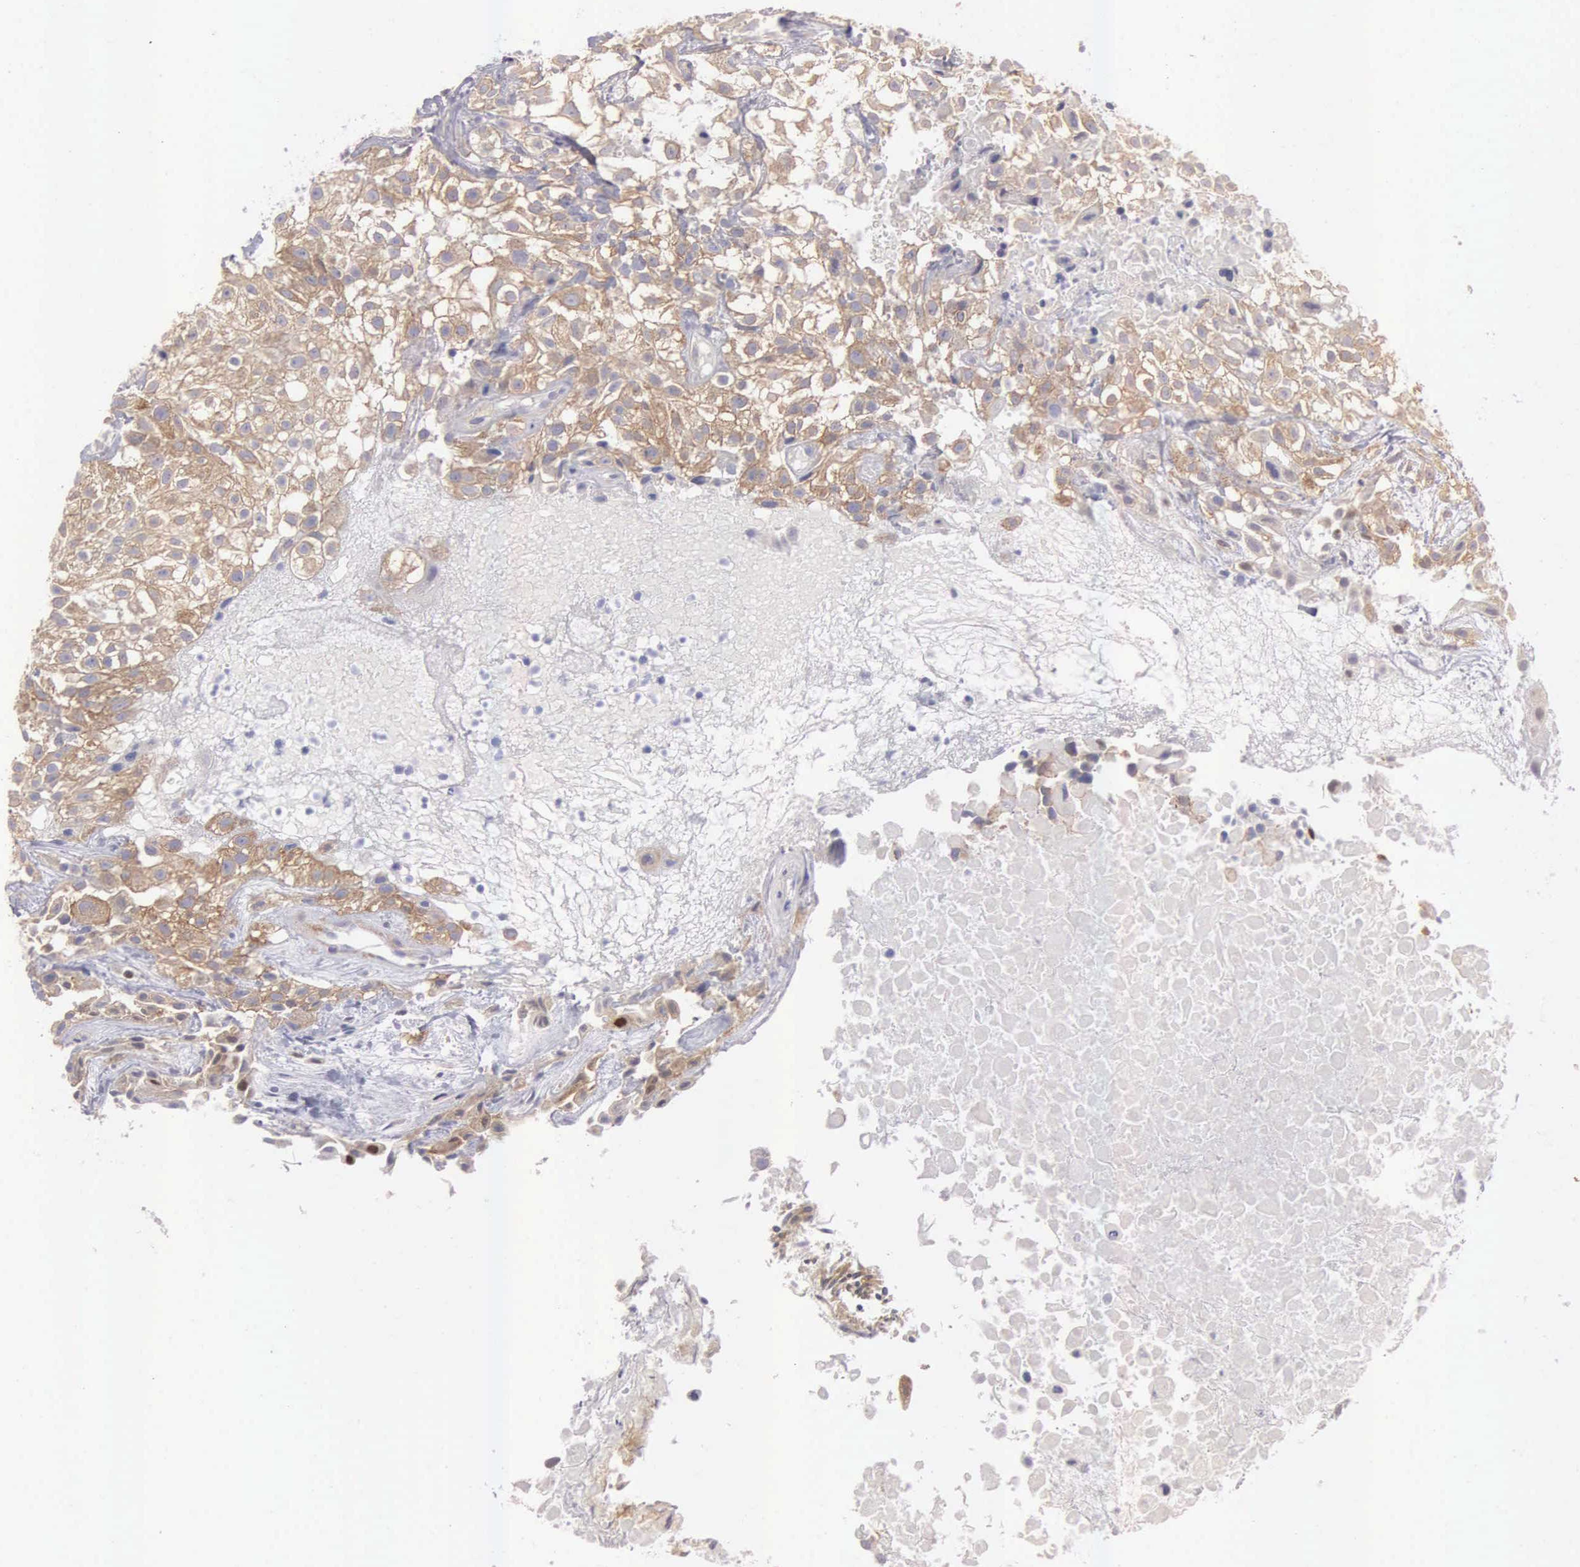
{"staining": {"intensity": "moderate", "quantity": ">75%", "location": "cytoplasmic/membranous"}, "tissue": "urothelial cancer", "cell_type": "Tumor cells", "image_type": "cancer", "snomed": [{"axis": "morphology", "description": "Urothelial carcinoma, High grade"}, {"axis": "topography", "description": "Urinary bladder"}], "caption": "A medium amount of moderate cytoplasmic/membranous expression is present in approximately >75% of tumor cells in urothelial carcinoma (high-grade) tissue.", "gene": "CEP170B", "patient": {"sex": "male", "age": 56}}